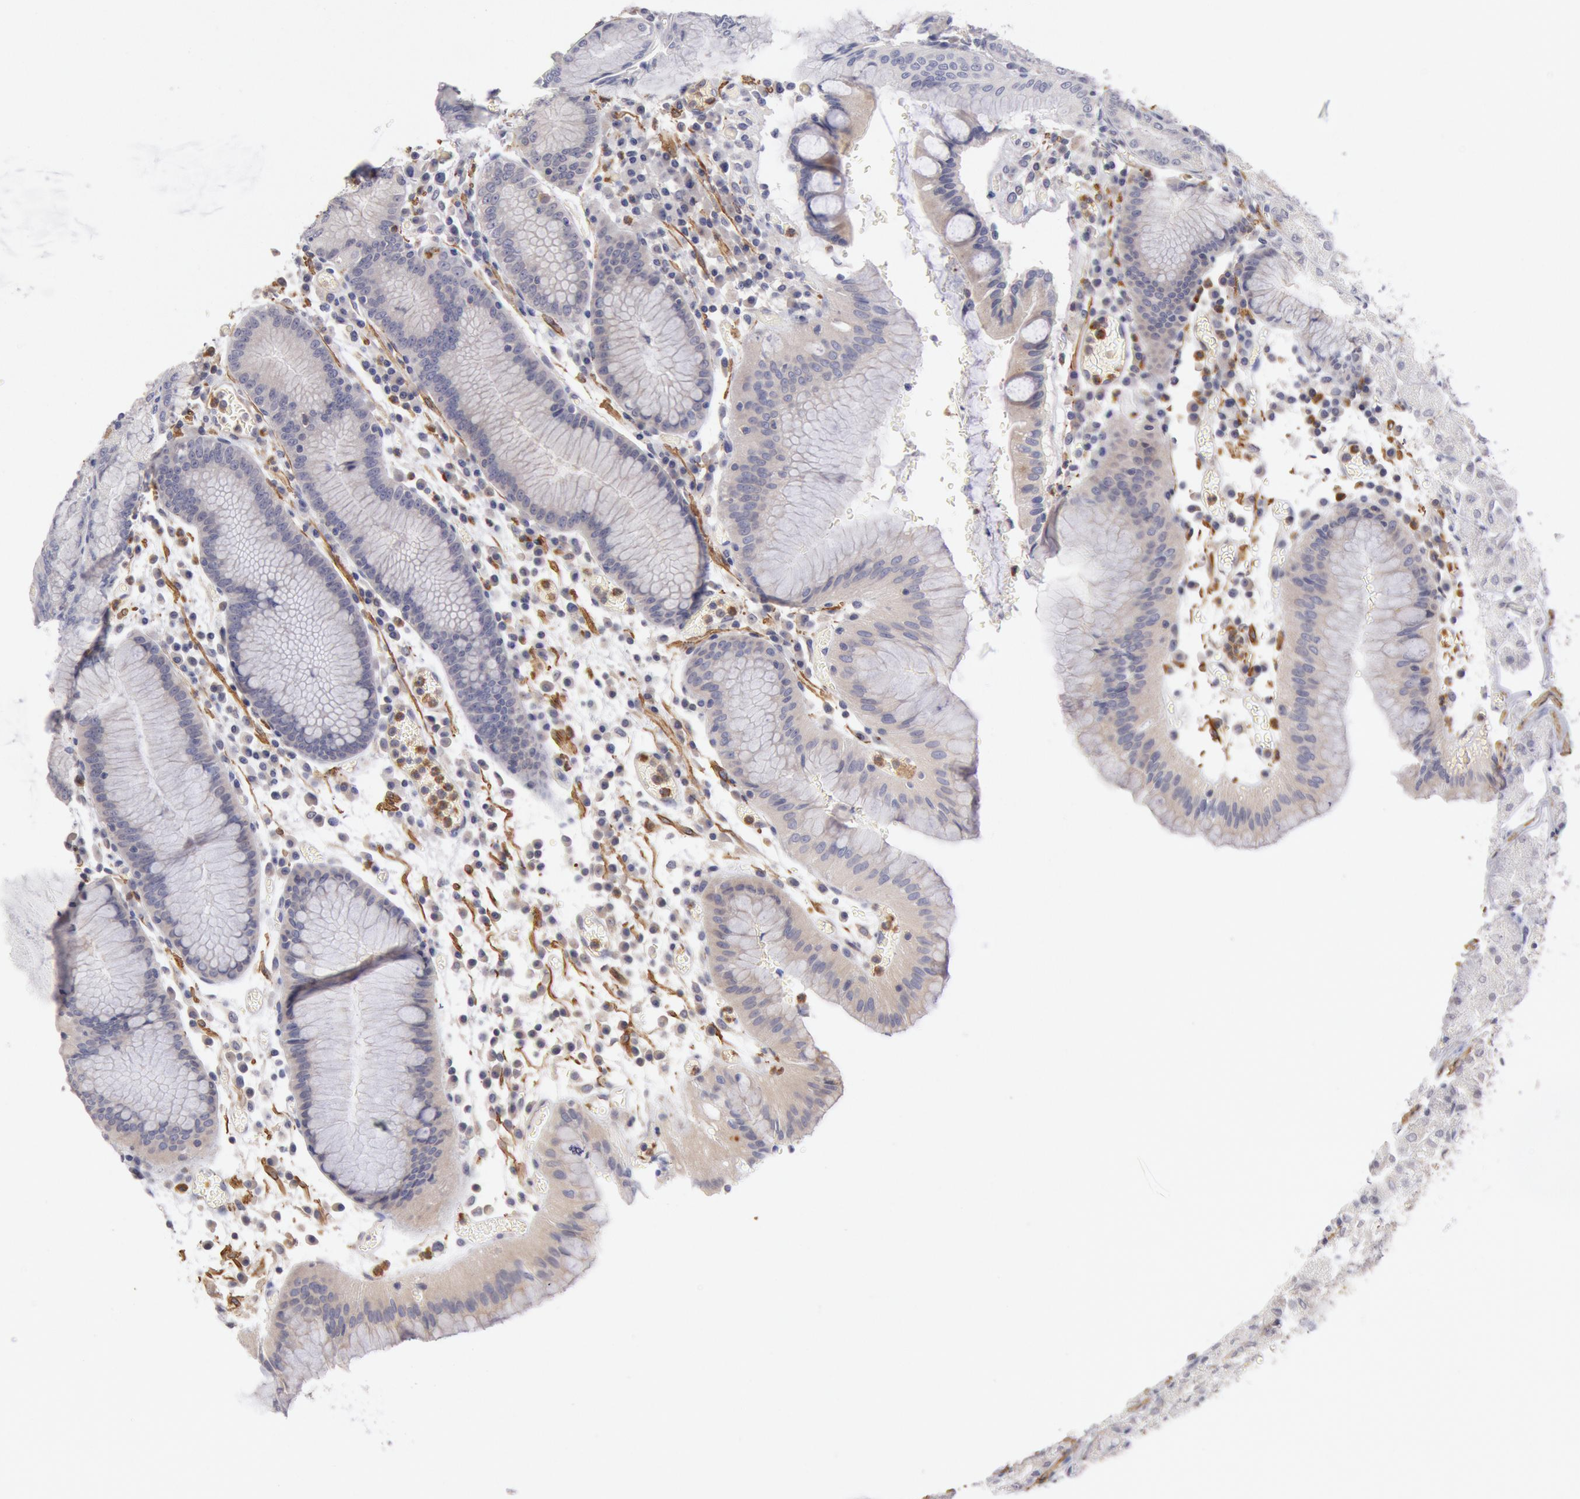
{"staining": {"intensity": "weak", "quantity": "25%-75%", "location": "cytoplasmic/membranous"}, "tissue": "stomach", "cell_type": "Glandular cells", "image_type": "normal", "snomed": [{"axis": "morphology", "description": "Normal tissue, NOS"}, {"axis": "topography", "description": "Stomach, lower"}], "caption": "Protein staining by immunohistochemistry demonstrates weak cytoplasmic/membranous expression in about 25%-75% of glandular cells in normal stomach. Immunohistochemistry (ihc) stains the protein in brown and the nuclei are stained blue.", "gene": "TMED8", "patient": {"sex": "female", "age": 73}}